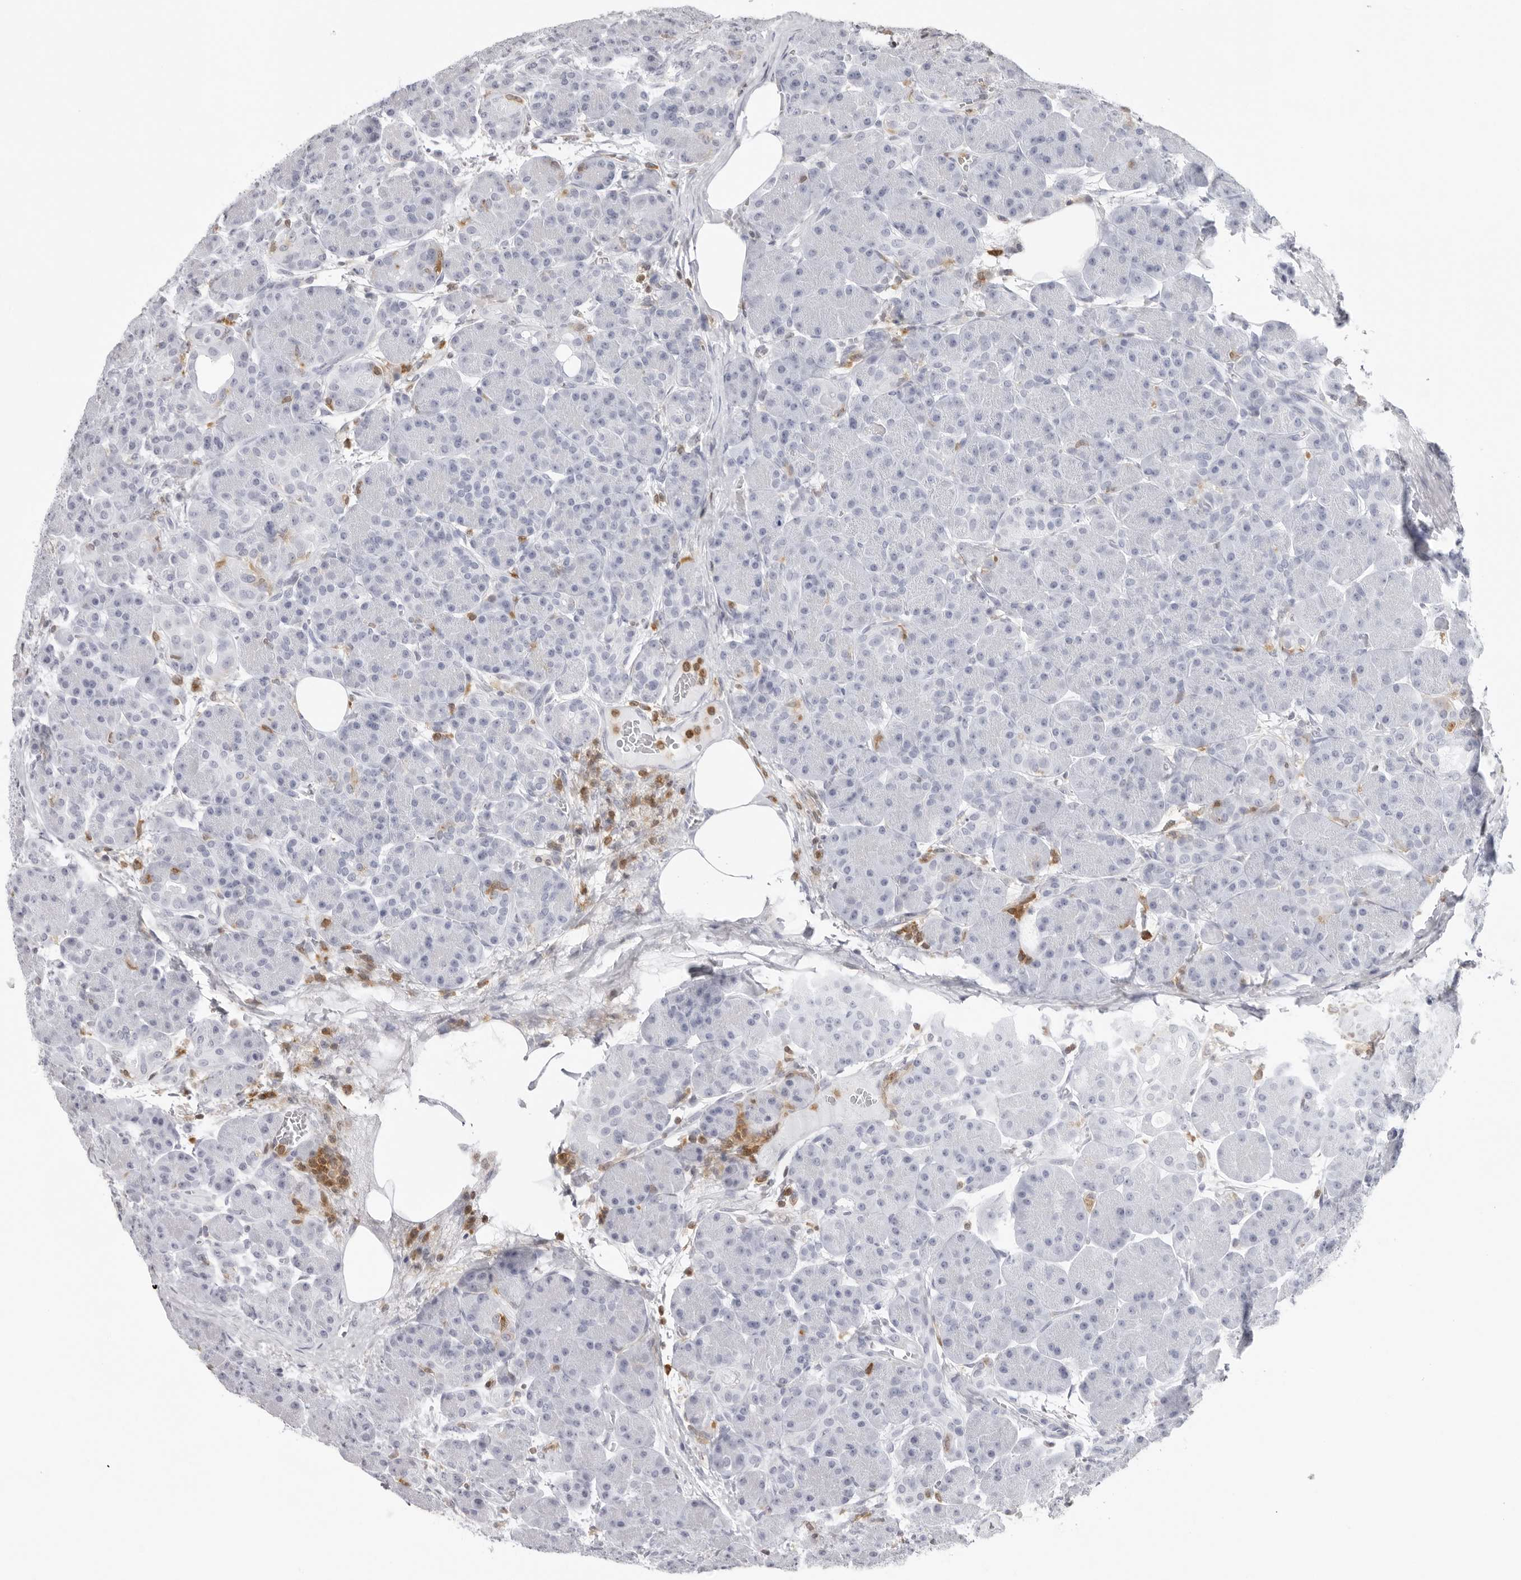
{"staining": {"intensity": "negative", "quantity": "none", "location": "none"}, "tissue": "pancreas", "cell_type": "Exocrine glandular cells", "image_type": "normal", "snomed": [{"axis": "morphology", "description": "Normal tissue, NOS"}, {"axis": "topography", "description": "Pancreas"}], "caption": "Immunohistochemistry (IHC) photomicrograph of unremarkable pancreas stained for a protein (brown), which demonstrates no expression in exocrine glandular cells.", "gene": "FMNL1", "patient": {"sex": "male", "age": 63}}